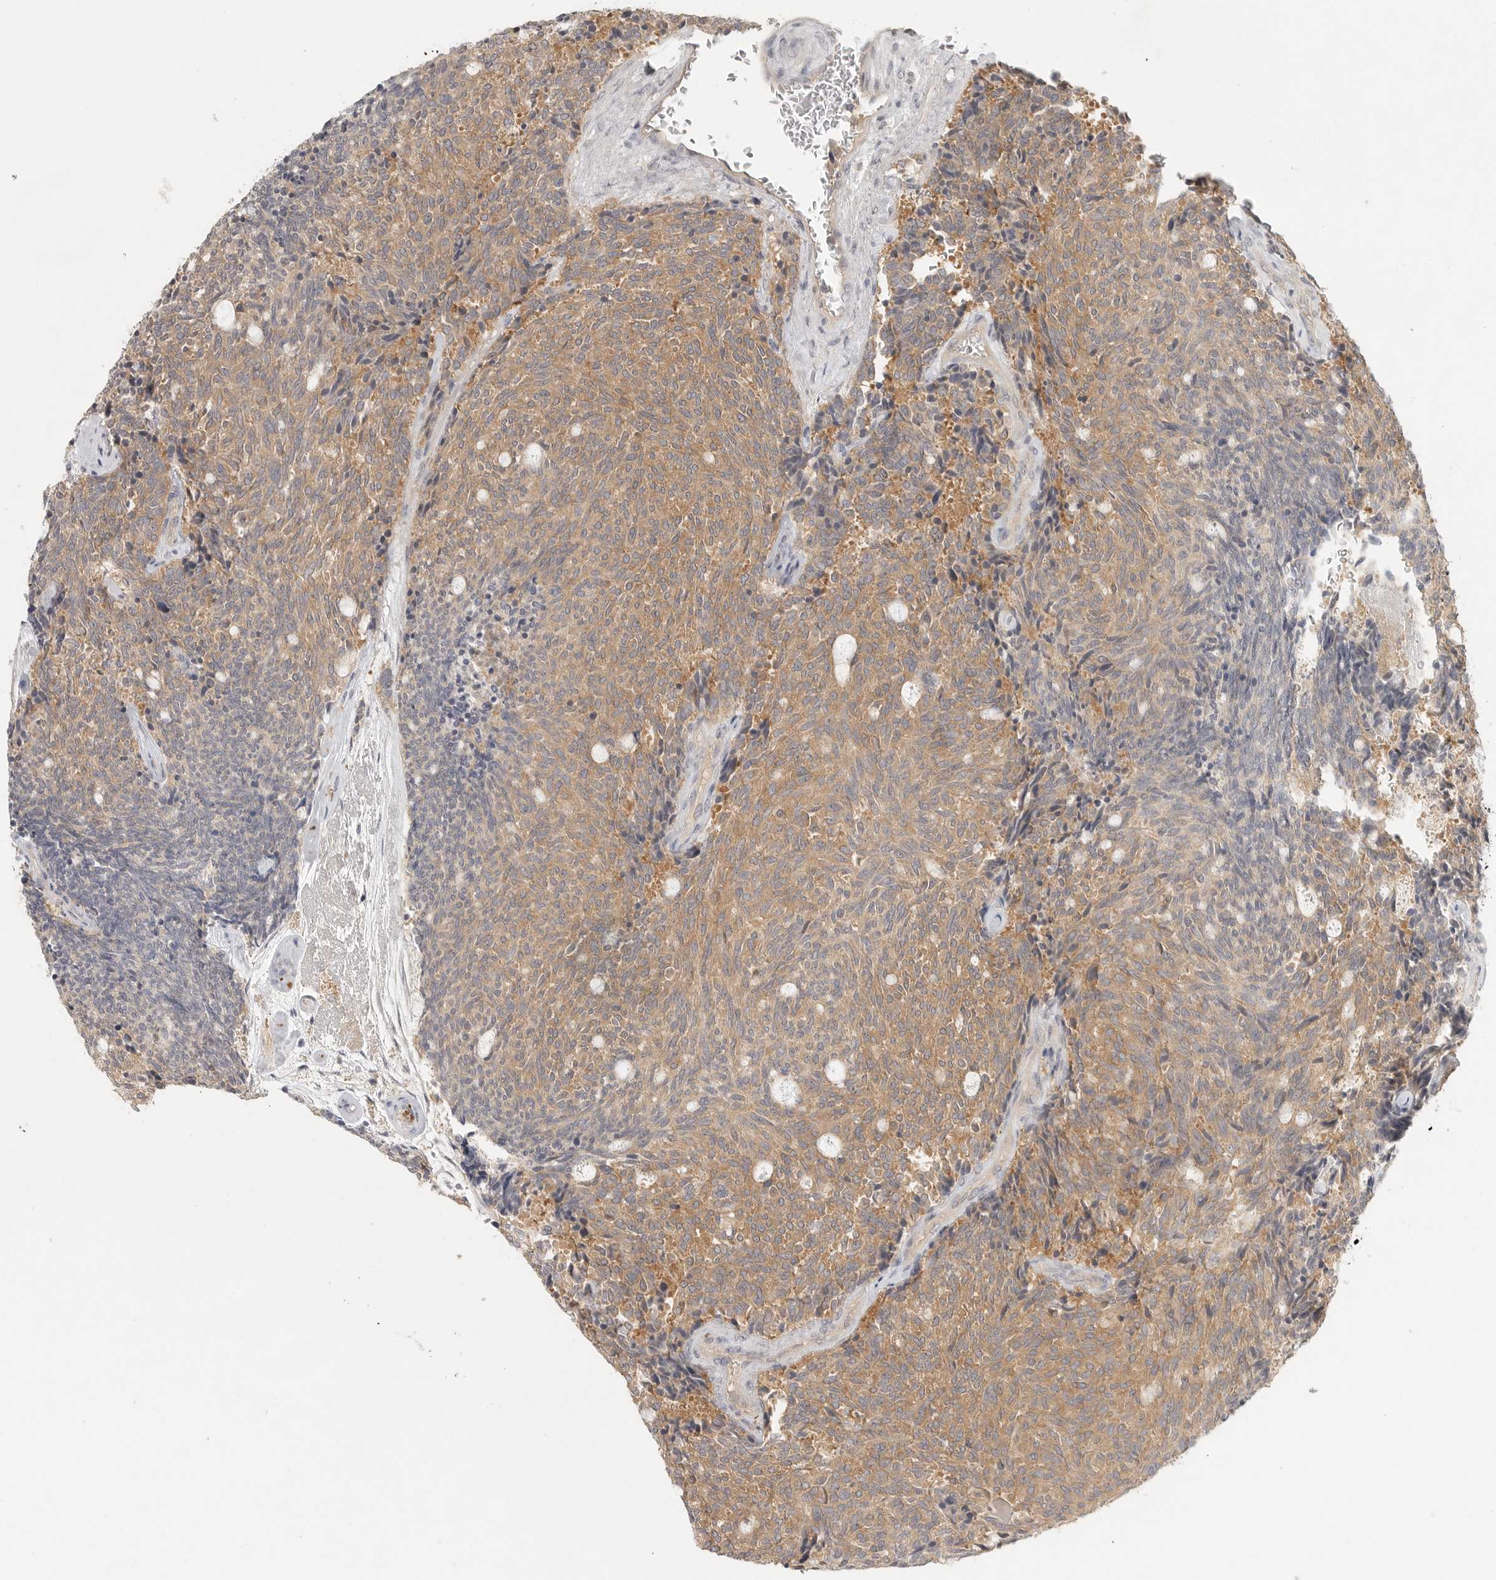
{"staining": {"intensity": "moderate", "quantity": ">75%", "location": "cytoplasmic/membranous"}, "tissue": "carcinoid", "cell_type": "Tumor cells", "image_type": "cancer", "snomed": [{"axis": "morphology", "description": "Carcinoid, malignant, NOS"}, {"axis": "topography", "description": "Pancreas"}], "caption": "Protein expression analysis of human carcinoid reveals moderate cytoplasmic/membranous expression in approximately >75% of tumor cells. (brown staining indicates protein expression, while blue staining denotes nuclei).", "gene": "HDAC6", "patient": {"sex": "female", "age": 54}}